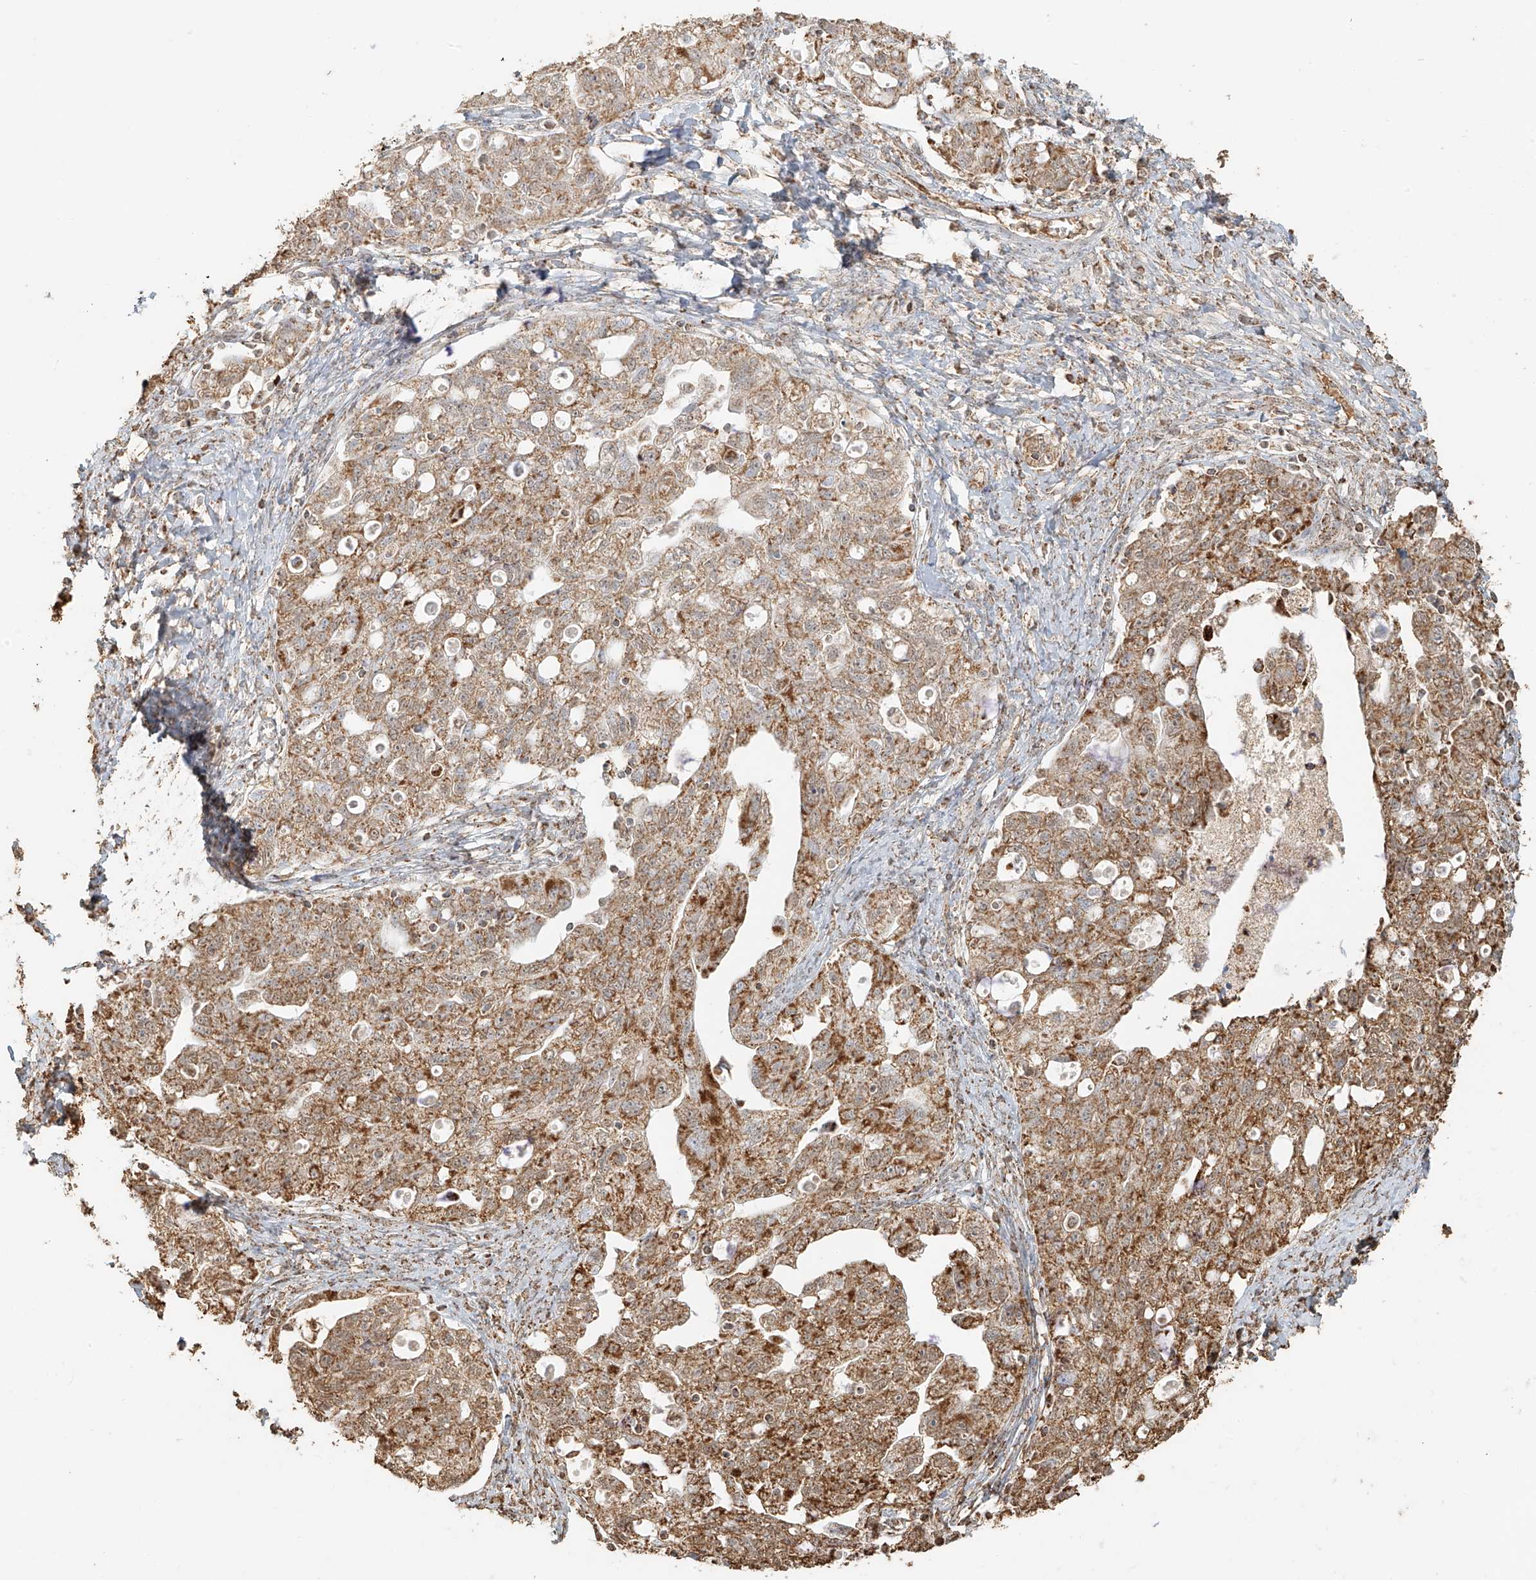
{"staining": {"intensity": "moderate", "quantity": ">75%", "location": "cytoplasmic/membranous"}, "tissue": "ovarian cancer", "cell_type": "Tumor cells", "image_type": "cancer", "snomed": [{"axis": "morphology", "description": "Carcinoma, NOS"}, {"axis": "morphology", "description": "Cystadenocarcinoma, serous, NOS"}, {"axis": "topography", "description": "Ovary"}], "caption": "An image showing moderate cytoplasmic/membranous expression in about >75% of tumor cells in ovarian cancer (serous cystadenocarcinoma), as visualized by brown immunohistochemical staining.", "gene": "MIPEP", "patient": {"sex": "female", "age": 69}}